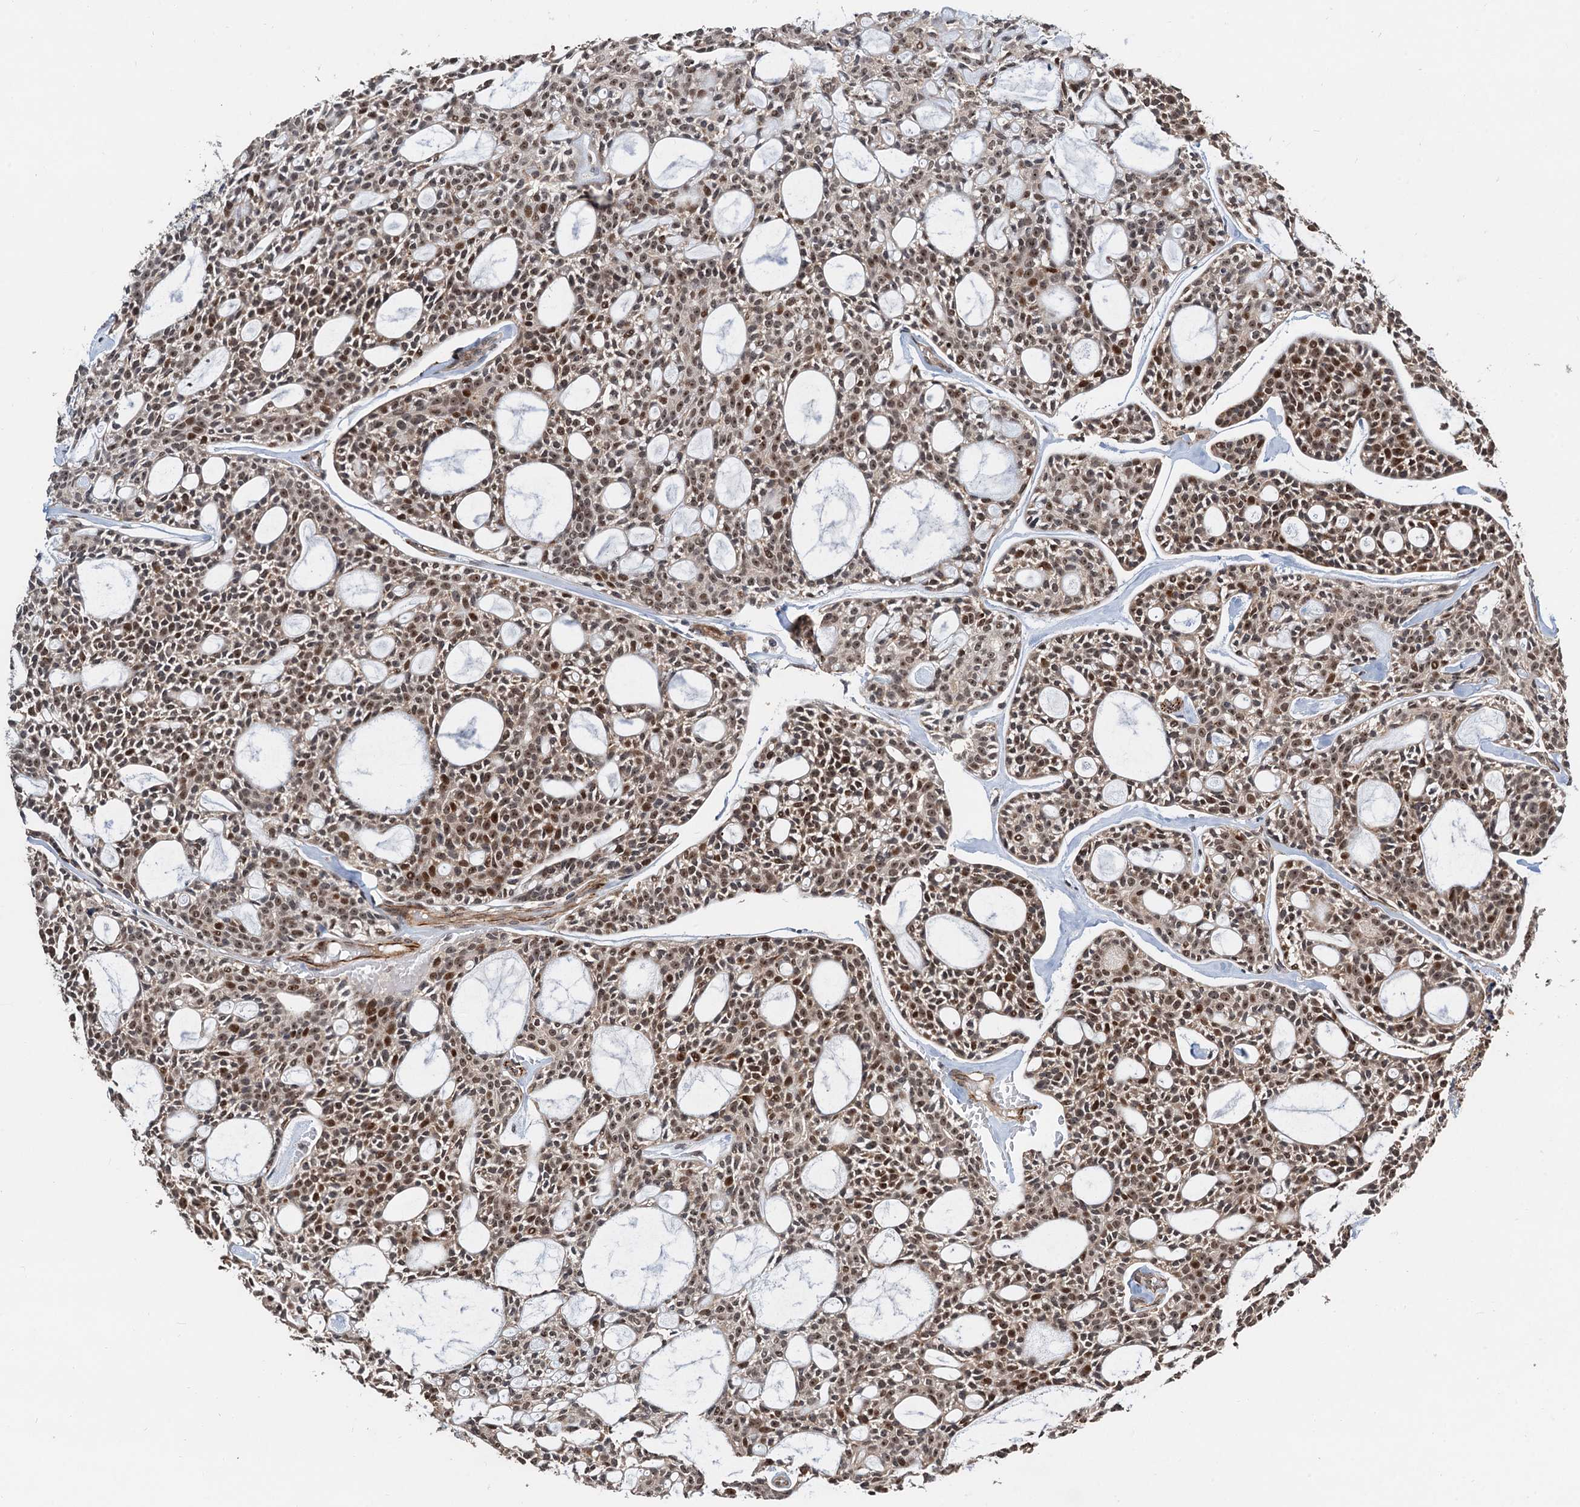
{"staining": {"intensity": "moderate", "quantity": ">75%", "location": "nuclear"}, "tissue": "head and neck cancer", "cell_type": "Tumor cells", "image_type": "cancer", "snomed": [{"axis": "morphology", "description": "Adenocarcinoma, NOS"}, {"axis": "topography", "description": "Salivary gland"}, {"axis": "topography", "description": "Head-Neck"}], "caption": "Human head and neck cancer stained for a protein (brown) shows moderate nuclear positive expression in about >75% of tumor cells.", "gene": "TMA16", "patient": {"sex": "male", "age": 55}}